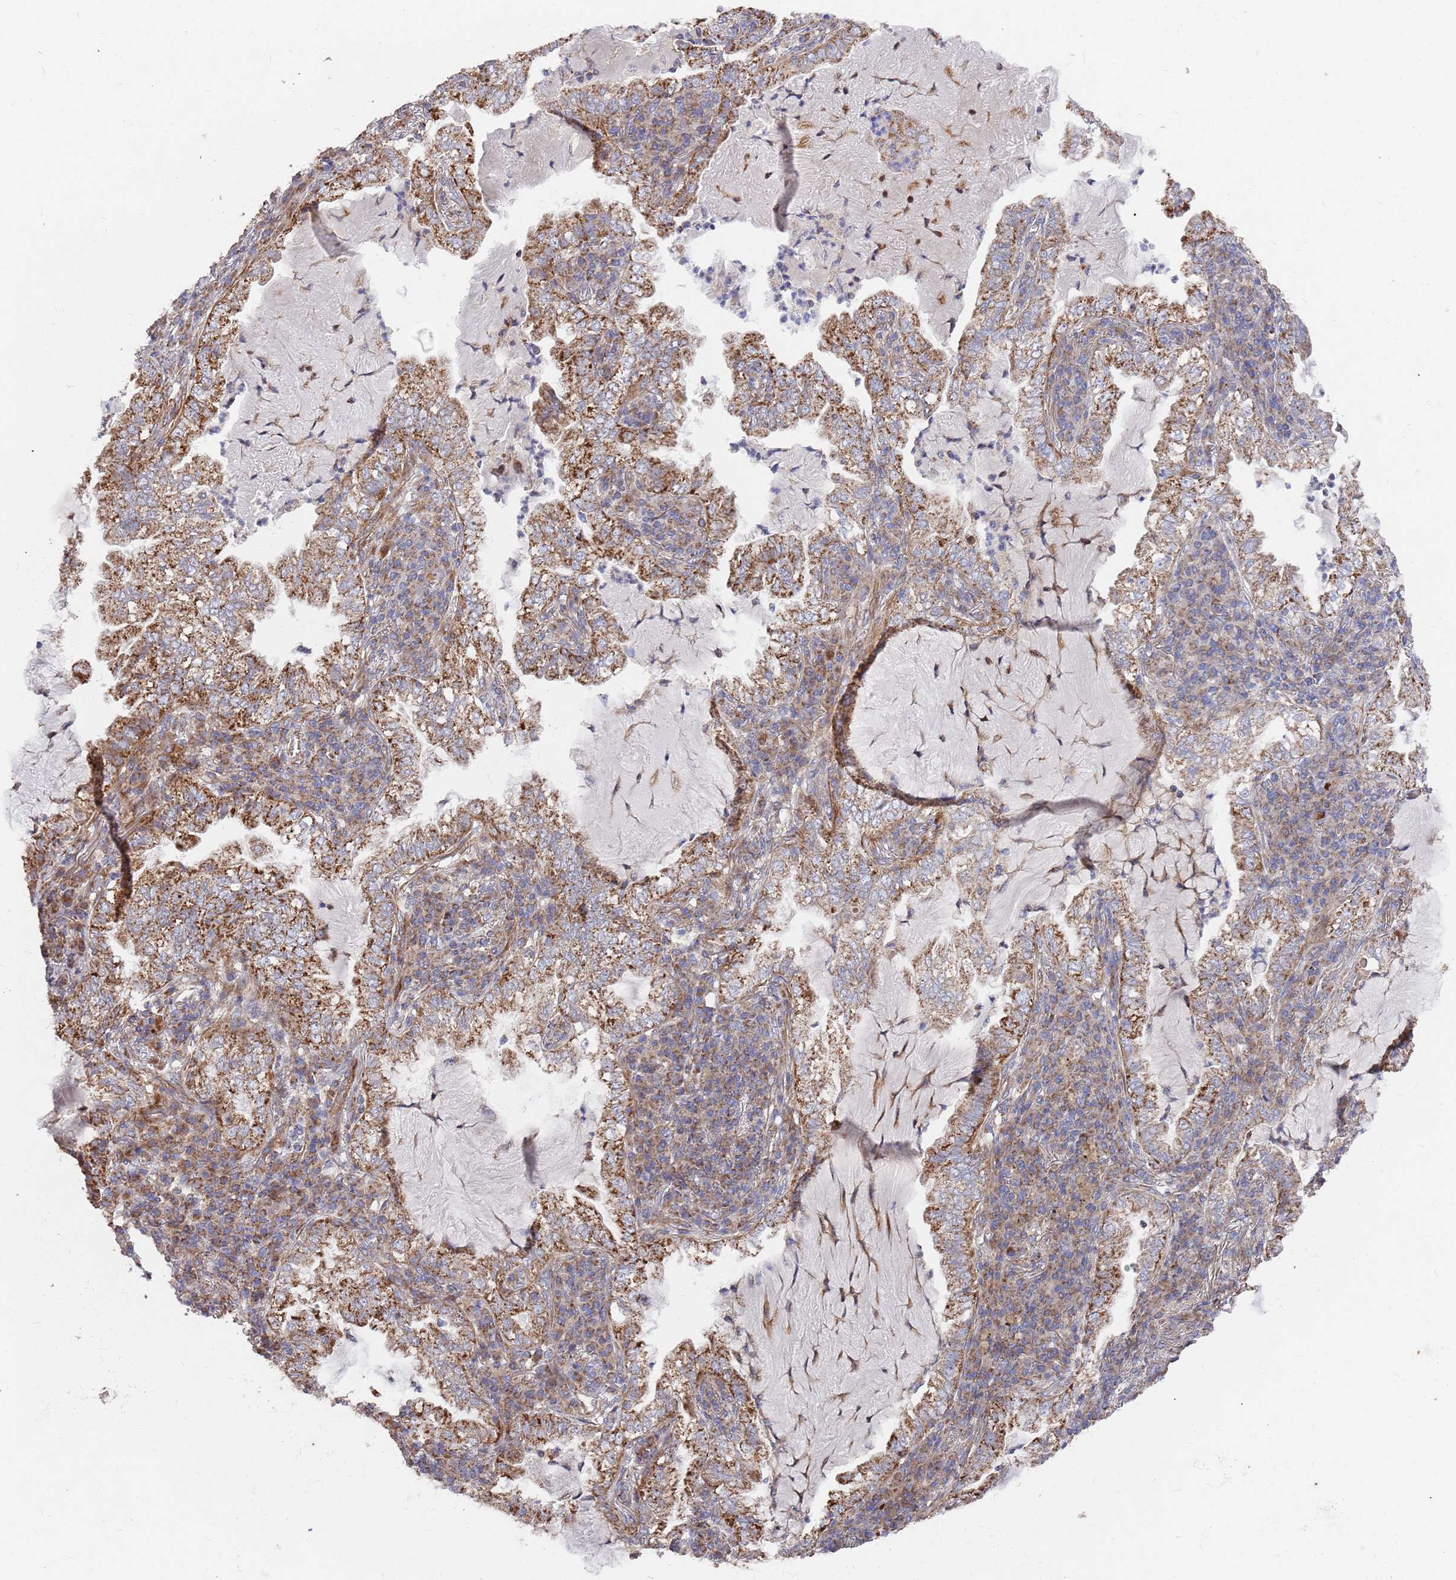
{"staining": {"intensity": "moderate", "quantity": ">75%", "location": "cytoplasmic/membranous"}, "tissue": "lung cancer", "cell_type": "Tumor cells", "image_type": "cancer", "snomed": [{"axis": "morphology", "description": "Adenocarcinoma, NOS"}, {"axis": "topography", "description": "Lung"}], "caption": "Immunohistochemistry (DAB (3,3'-diaminobenzidine)) staining of lung cancer demonstrates moderate cytoplasmic/membranous protein positivity in approximately >75% of tumor cells.", "gene": "WDFY3", "patient": {"sex": "female", "age": 73}}